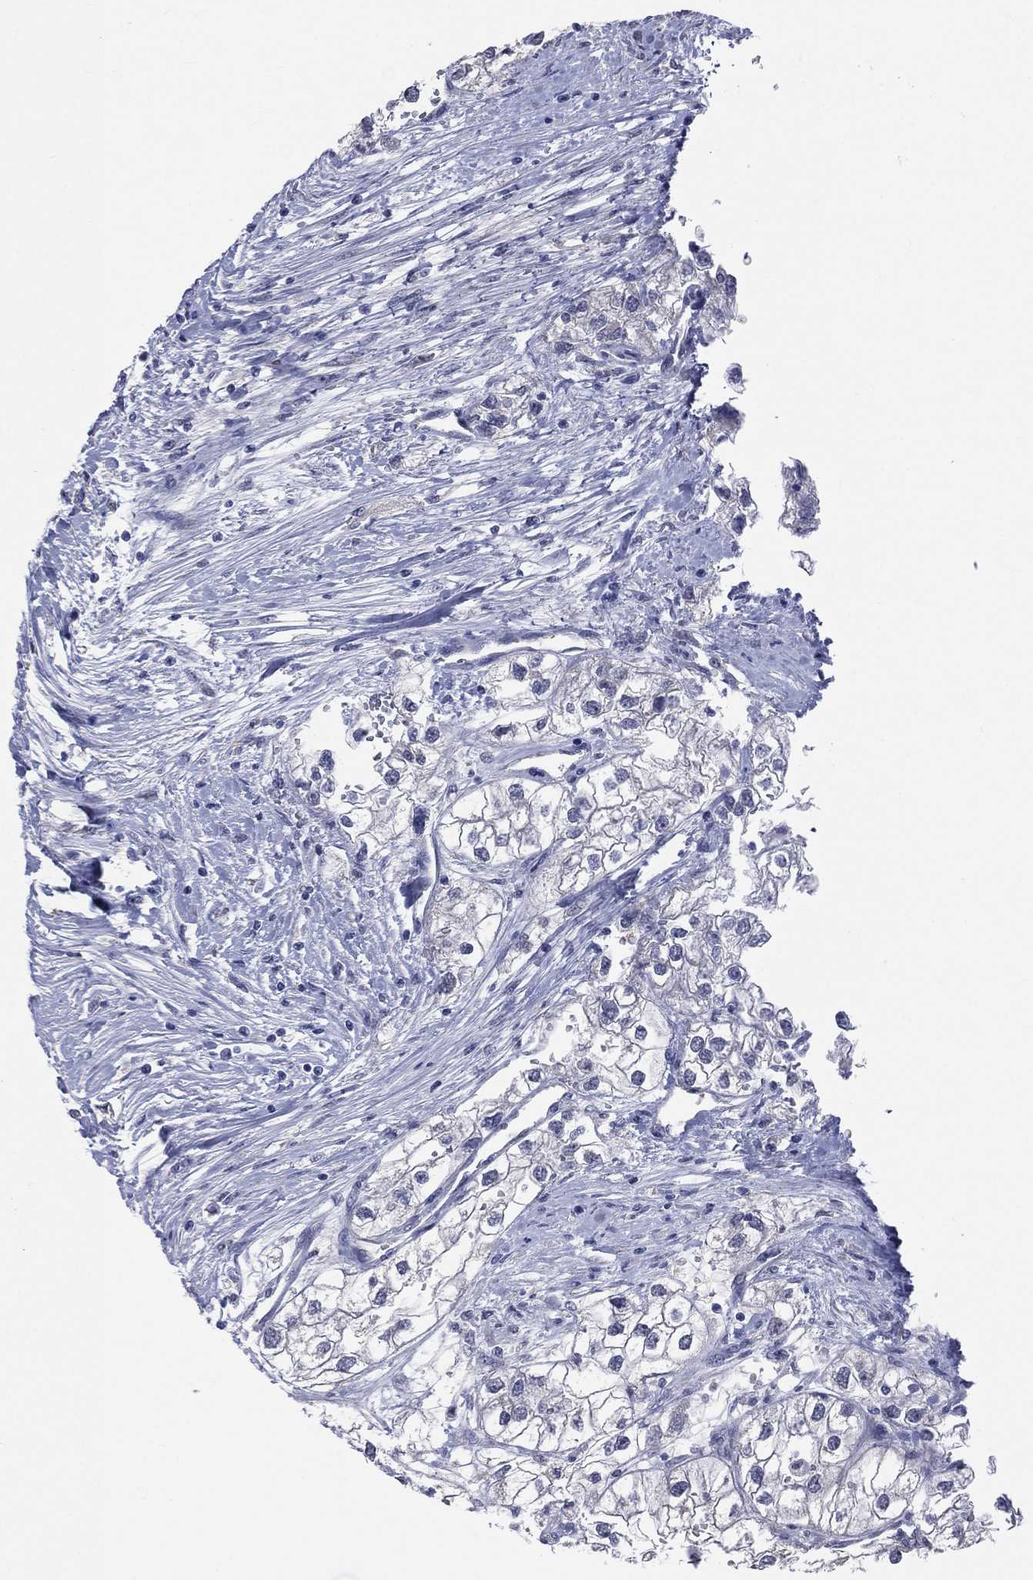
{"staining": {"intensity": "negative", "quantity": "none", "location": "none"}, "tissue": "renal cancer", "cell_type": "Tumor cells", "image_type": "cancer", "snomed": [{"axis": "morphology", "description": "Adenocarcinoma, NOS"}, {"axis": "topography", "description": "Kidney"}], "caption": "IHC photomicrograph of renal adenocarcinoma stained for a protein (brown), which reveals no staining in tumor cells.", "gene": "AKAP3", "patient": {"sex": "male", "age": 59}}